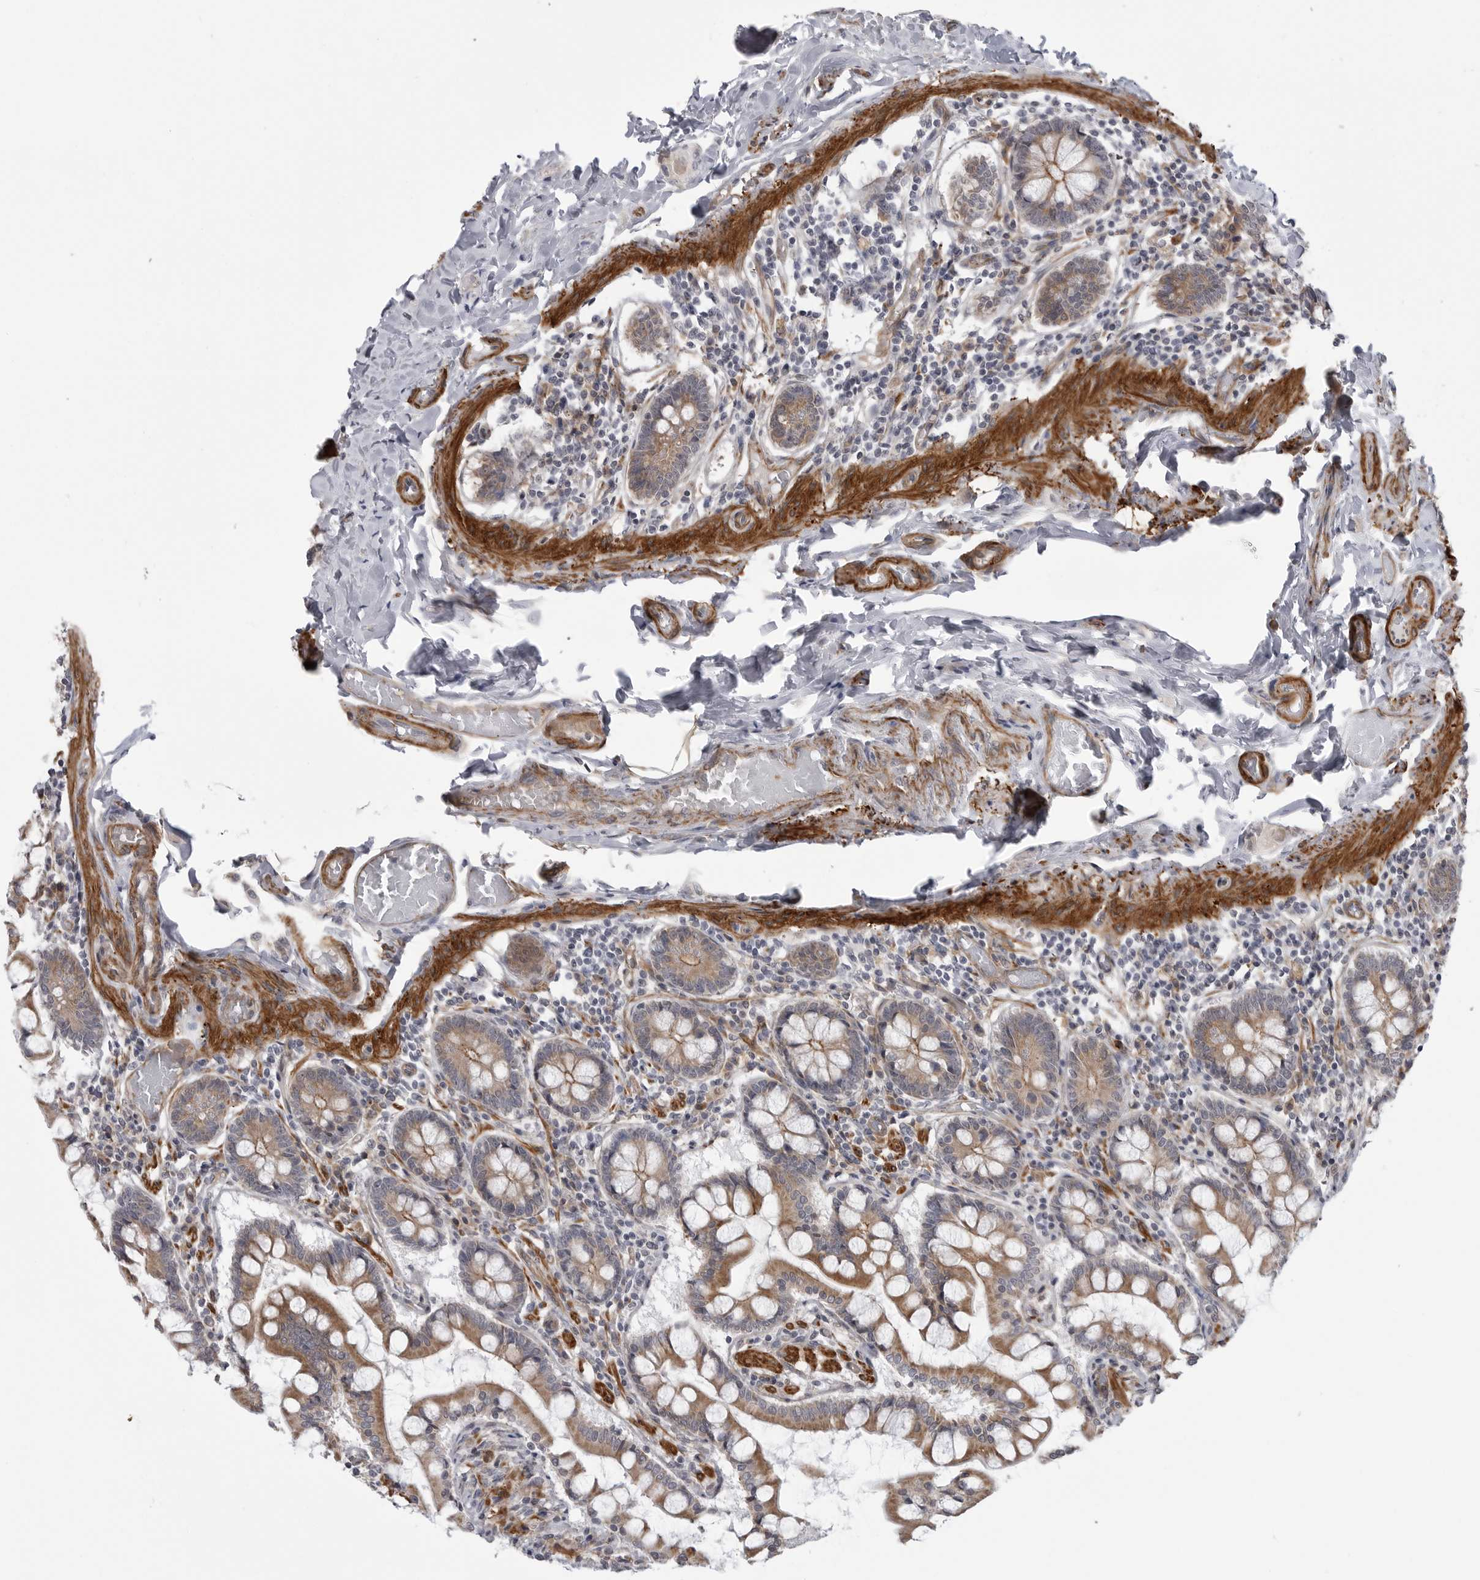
{"staining": {"intensity": "moderate", "quantity": ">75%", "location": "cytoplasmic/membranous"}, "tissue": "small intestine", "cell_type": "Glandular cells", "image_type": "normal", "snomed": [{"axis": "morphology", "description": "Normal tissue, NOS"}, {"axis": "topography", "description": "Small intestine"}], "caption": "Immunohistochemistry of benign small intestine demonstrates medium levels of moderate cytoplasmic/membranous positivity in approximately >75% of glandular cells. (brown staining indicates protein expression, while blue staining denotes nuclei).", "gene": "SCP2", "patient": {"sex": "male", "age": 41}}